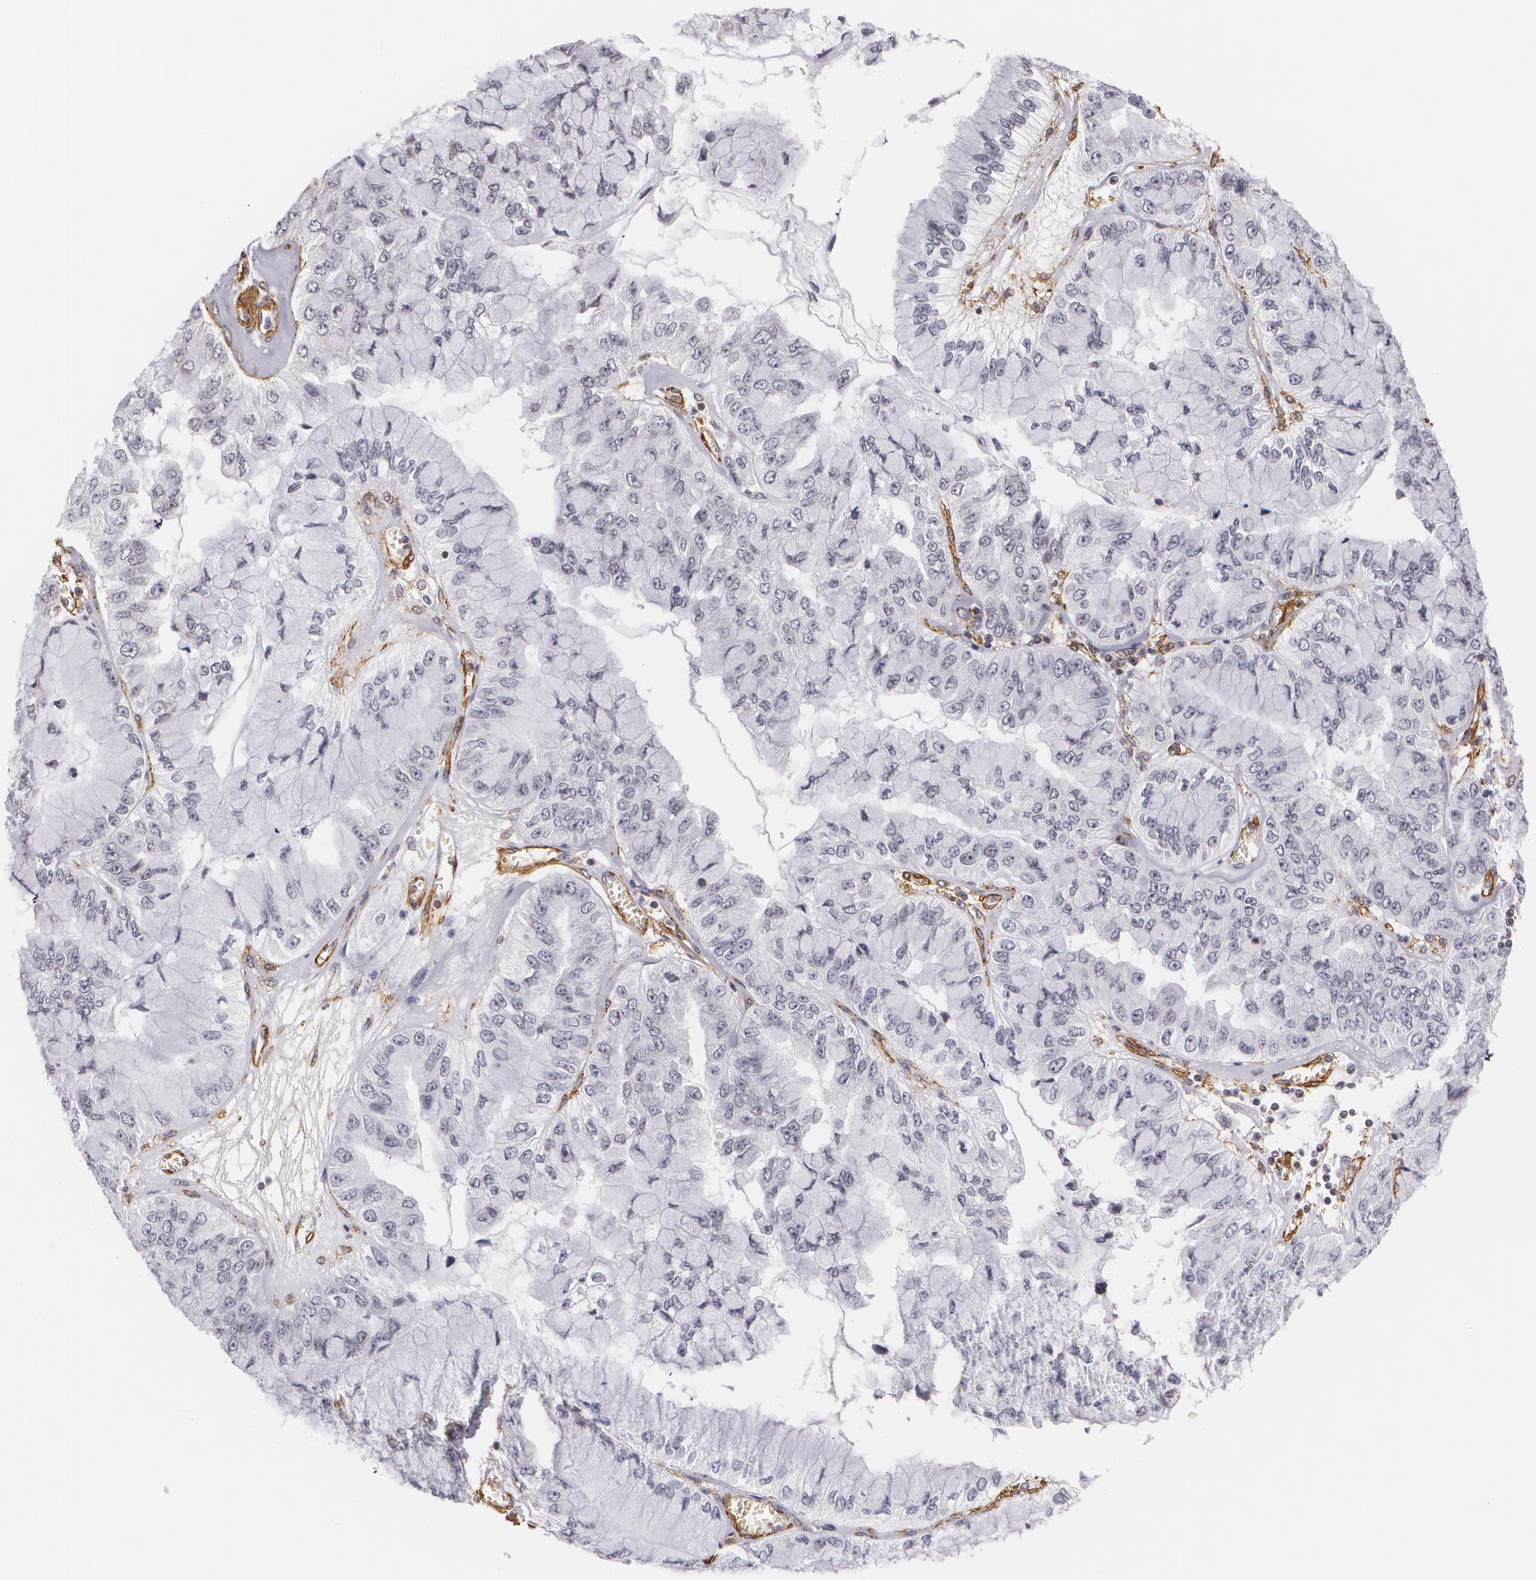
{"staining": {"intensity": "negative", "quantity": "none", "location": "none"}, "tissue": "liver cancer", "cell_type": "Tumor cells", "image_type": "cancer", "snomed": [{"axis": "morphology", "description": "Cholangiocarcinoma"}, {"axis": "topography", "description": "Liver"}], "caption": "A photomicrograph of human liver cancer (cholangiocarcinoma) is negative for staining in tumor cells. (DAB immunohistochemistry (IHC) with hematoxylin counter stain).", "gene": "VAMP1", "patient": {"sex": "female", "age": 79}}